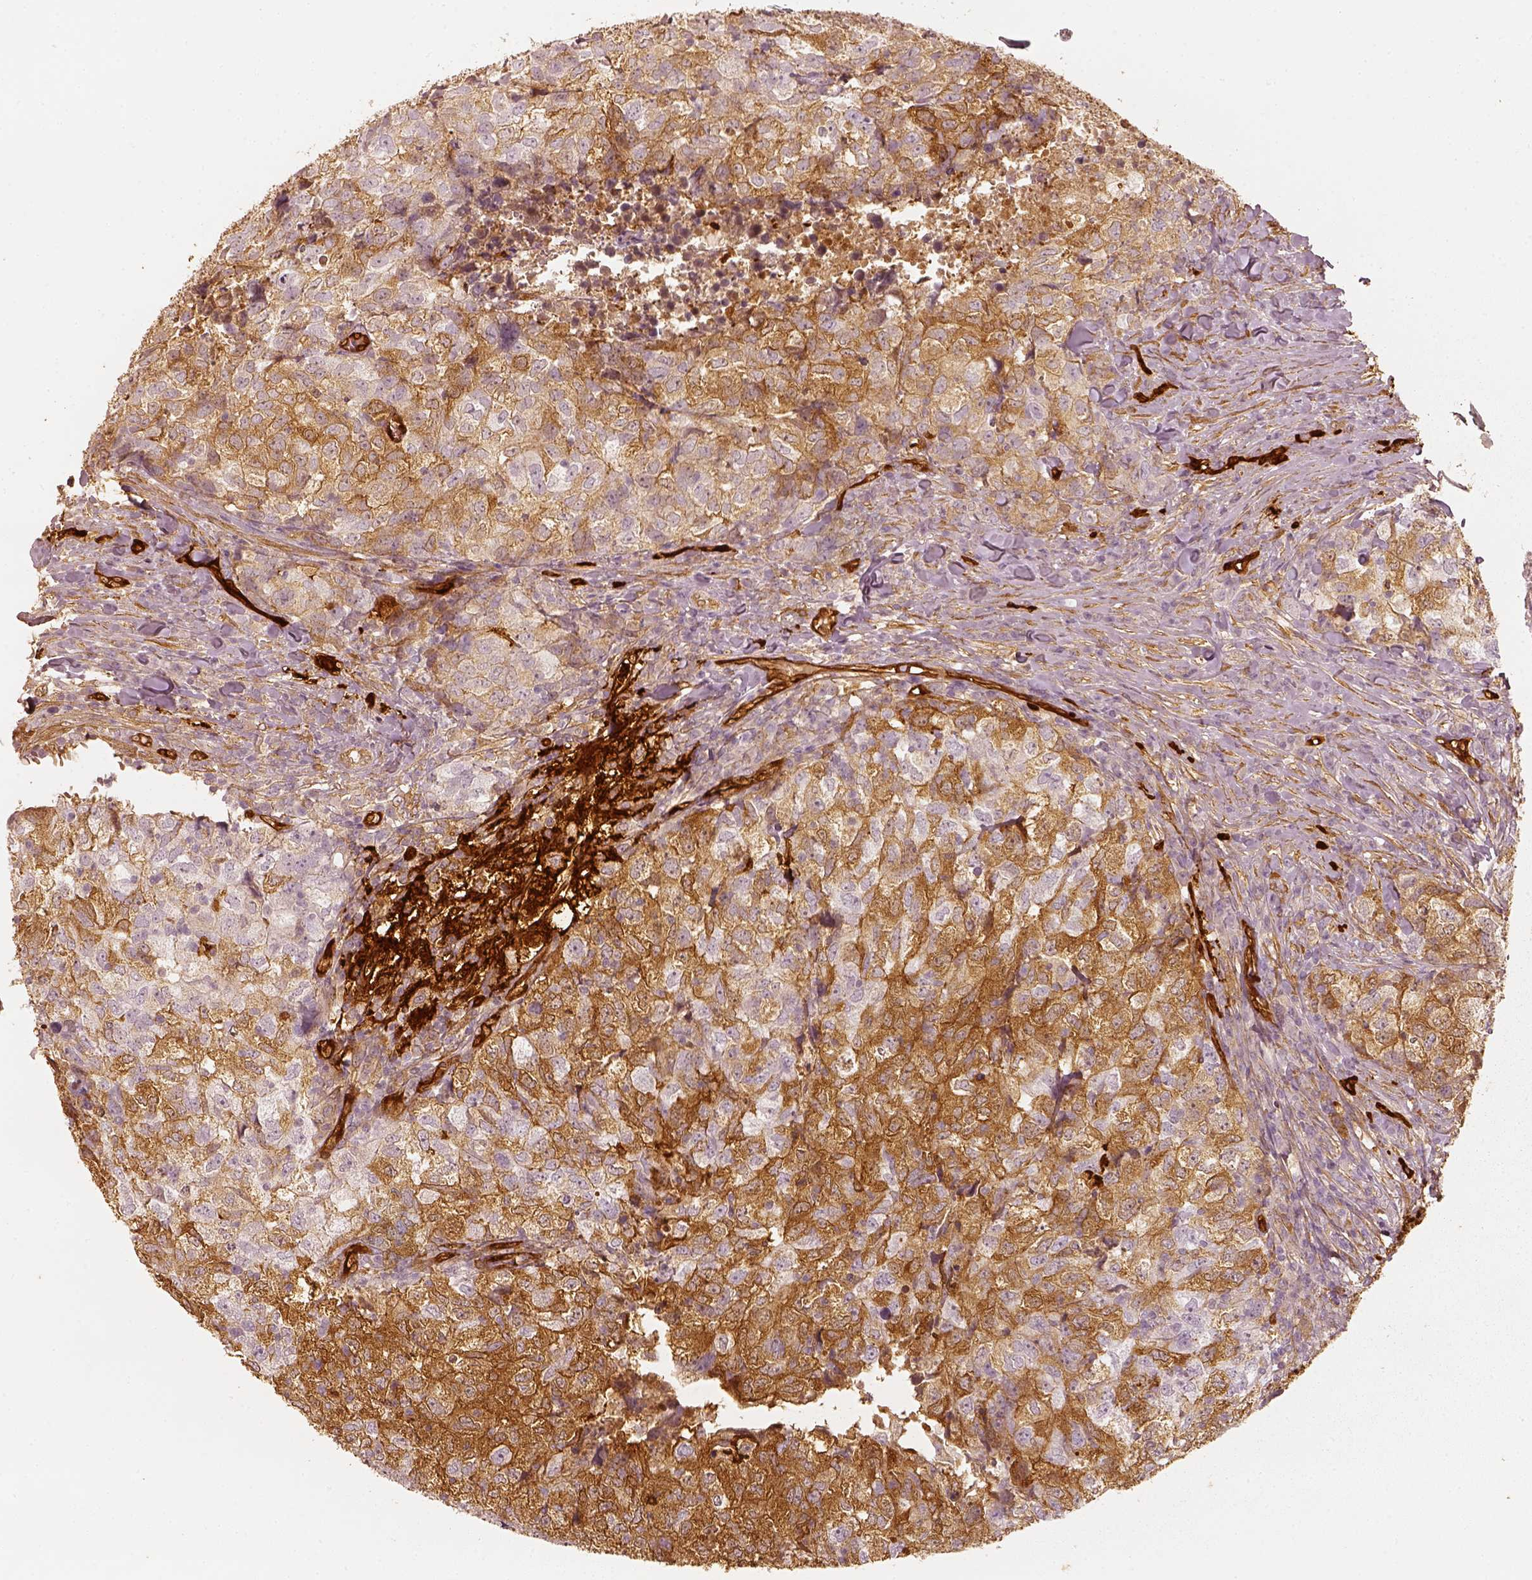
{"staining": {"intensity": "moderate", "quantity": "25%-75%", "location": "cytoplasmic/membranous"}, "tissue": "breast cancer", "cell_type": "Tumor cells", "image_type": "cancer", "snomed": [{"axis": "morphology", "description": "Duct carcinoma"}, {"axis": "topography", "description": "Breast"}], "caption": "Protein staining shows moderate cytoplasmic/membranous positivity in about 25%-75% of tumor cells in breast cancer (invasive ductal carcinoma). (DAB (3,3'-diaminobenzidine) = brown stain, brightfield microscopy at high magnification).", "gene": "FSCN1", "patient": {"sex": "female", "age": 30}}